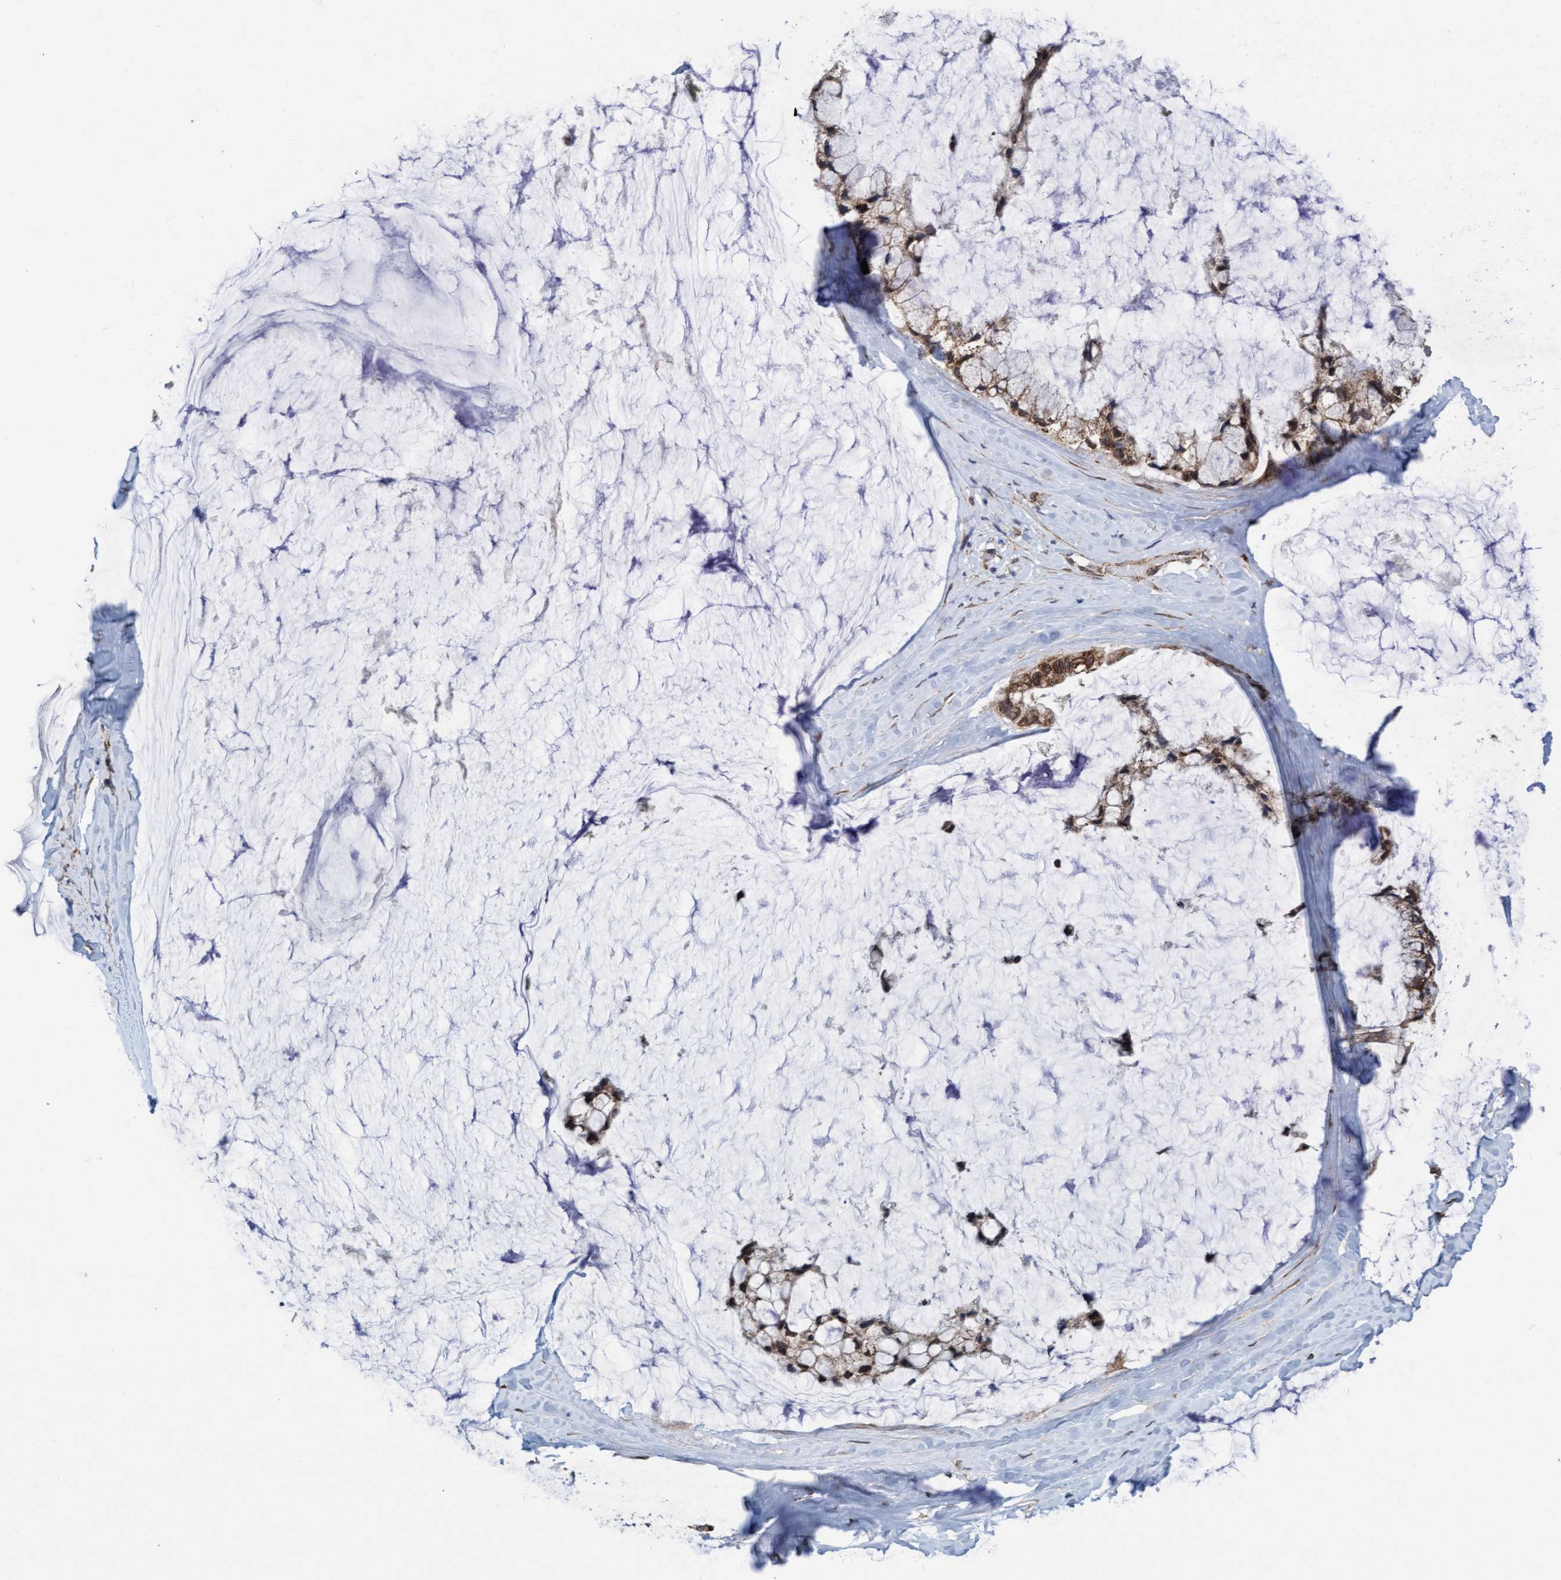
{"staining": {"intensity": "moderate", "quantity": ">75%", "location": "cytoplasmic/membranous"}, "tissue": "ovarian cancer", "cell_type": "Tumor cells", "image_type": "cancer", "snomed": [{"axis": "morphology", "description": "Cystadenocarcinoma, mucinous, NOS"}, {"axis": "topography", "description": "Ovary"}], "caption": "An image showing moderate cytoplasmic/membranous staining in approximately >75% of tumor cells in ovarian cancer, as visualized by brown immunohistochemical staining.", "gene": "MRPS23", "patient": {"sex": "female", "age": 39}}